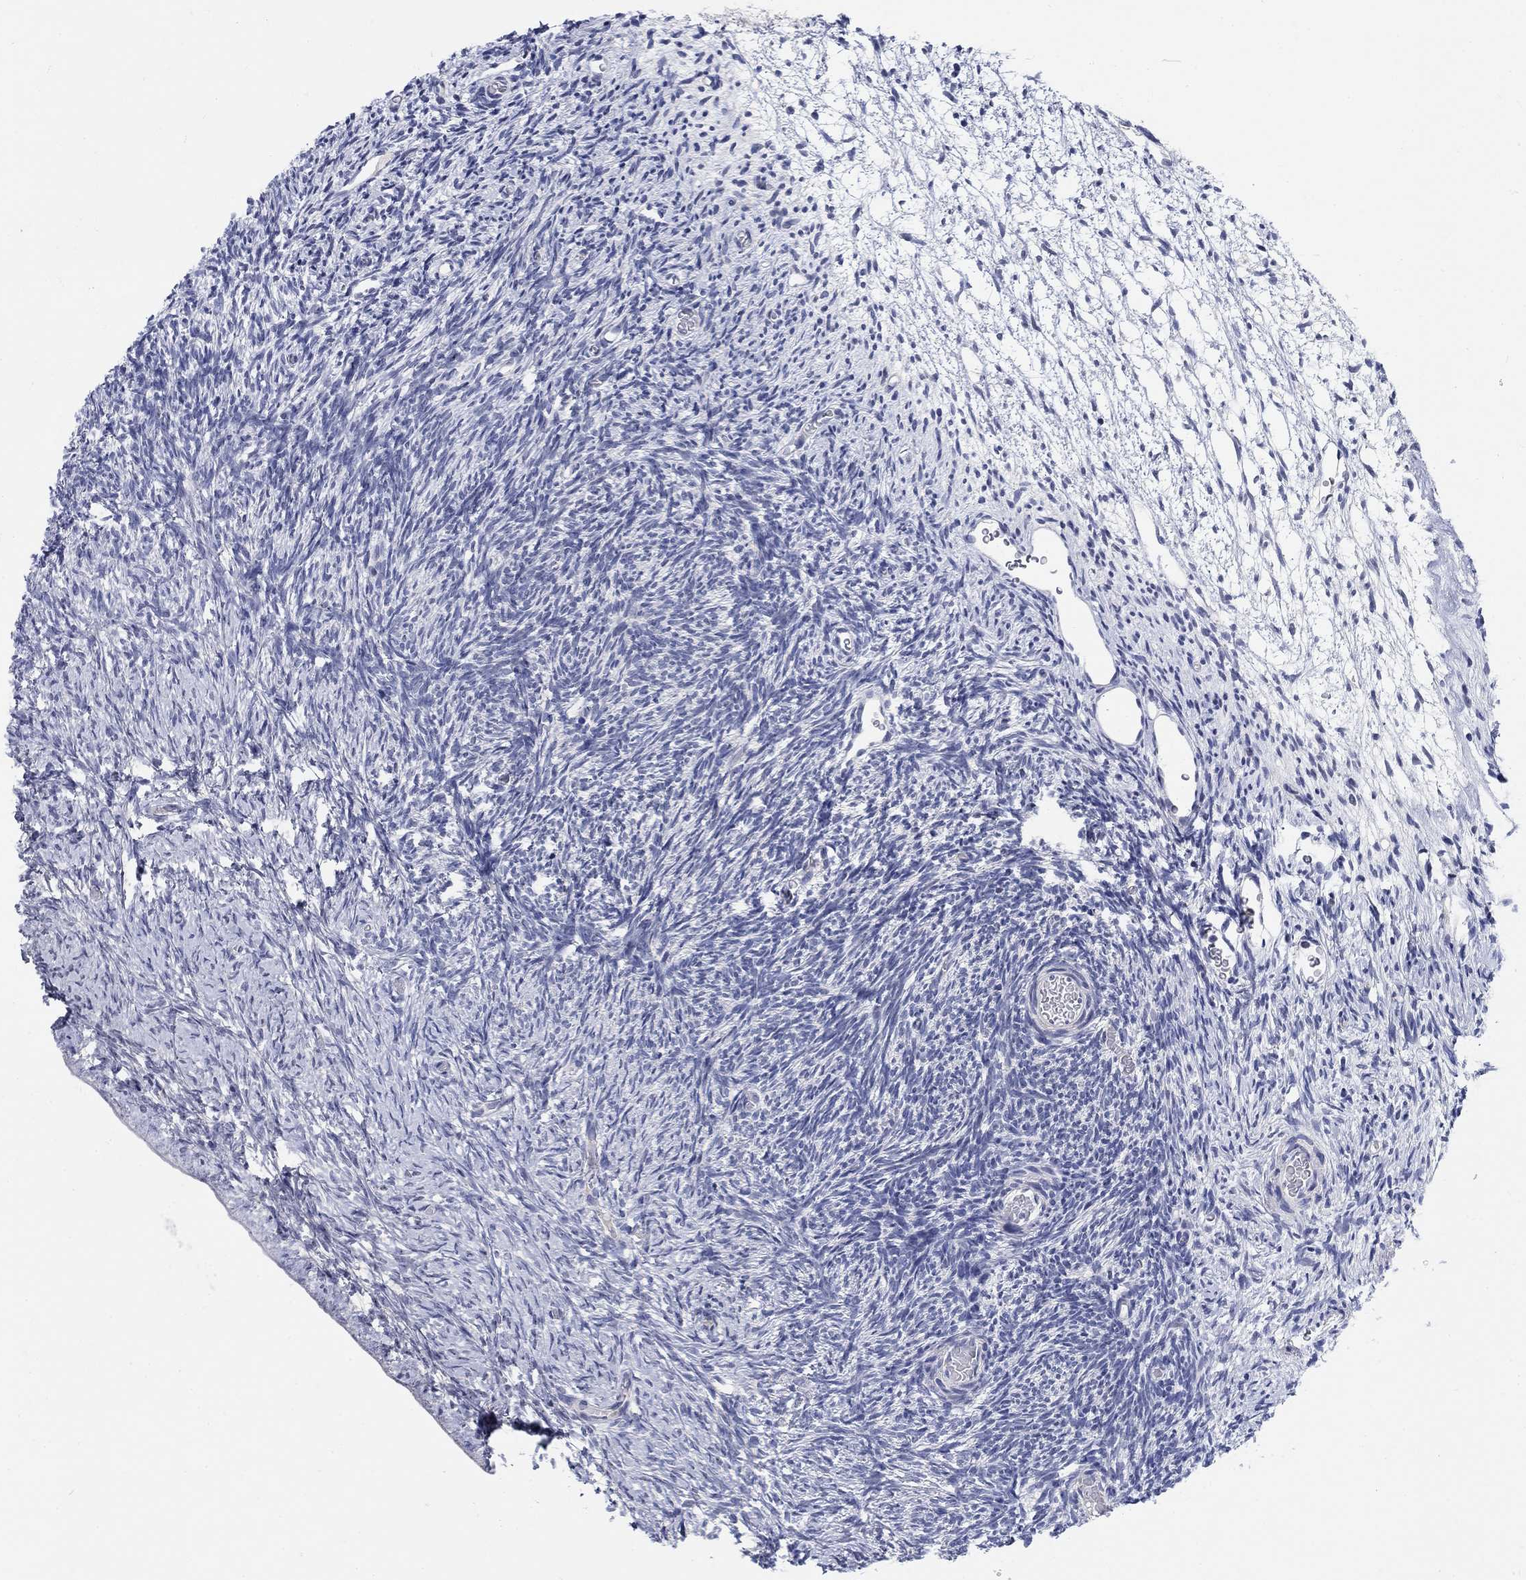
{"staining": {"intensity": "weak", "quantity": "25%-75%", "location": "cytoplasmic/membranous"}, "tissue": "ovary", "cell_type": "Follicle cells", "image_type": "normal", "snomed": [{"axis": "morphology", "description": "Normal tissue, NOS"}, {"axis": "topography", "description": "Ovary"}], "caption": "Immunohistochemistry (IHC) of normal human ovary shows low levels of weak cytoplasmic/membranous expression in about 25%-75% of follicle cells. (DAB (3,3'-diaminobenzidine) IHC, brown staining for protein, blue staining for nuclei).", "gene": "SMIM18", "patient": {"sex": "female", "age": 39}}